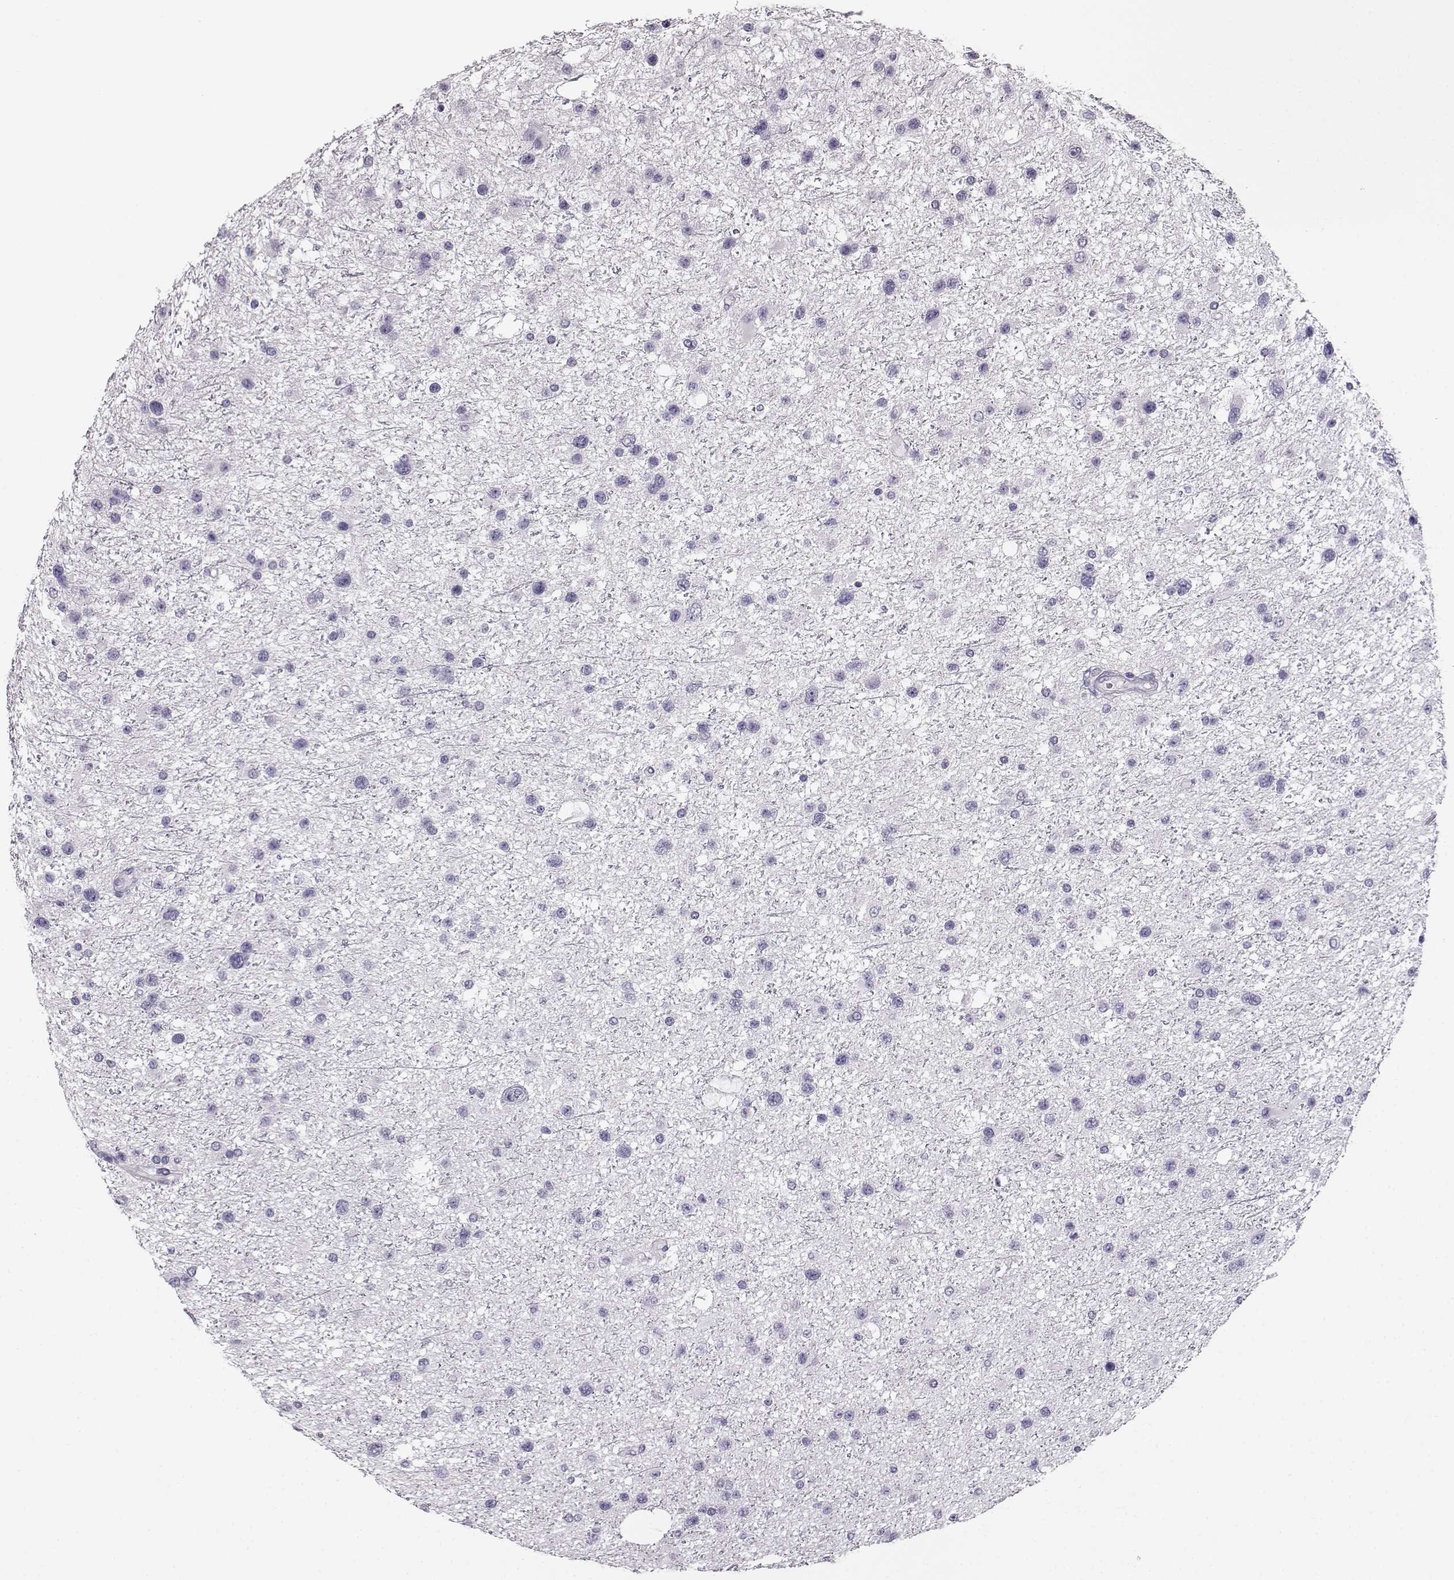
{"staining": {"intensity": "negative", "quantity": "none", "location": "none"}, "tissue": "glioma", "cell_type": "Tumor cells", "image_type": "cancer", "snomed": [{"axis": "morphology", "description": "Glioma, malignant, Low grade"}, {"axis": "topography", "description": "Brain"}], "caption": "Tumor cells are negative for protein expression in human malignant glioma (low-grade). (DAB immunohistochemistry, high magnification).", "gene": "BFSP2", "patient": {"sex": "female", "age": 32}}